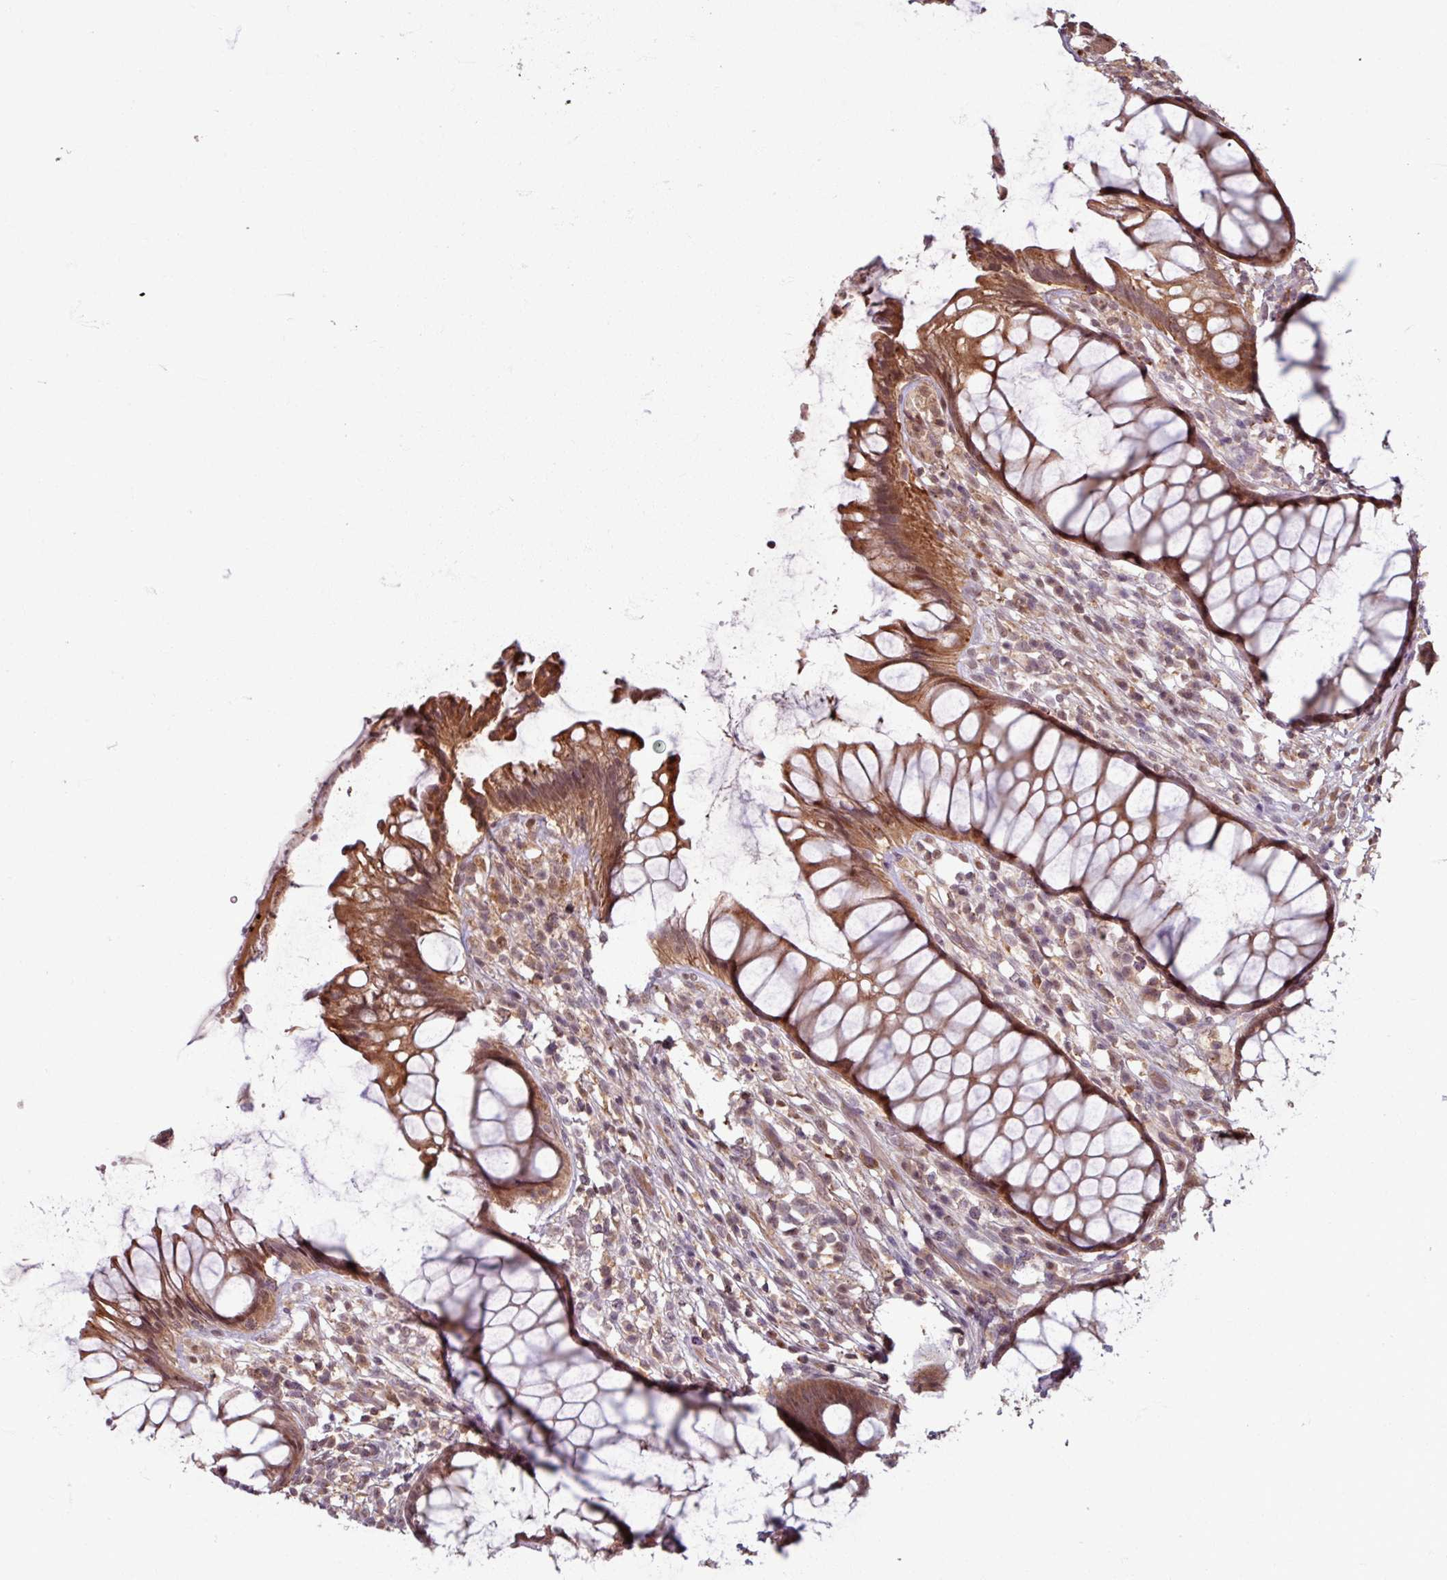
{"staining": {"intensity": "strong", "quantity": ">75%", "location": "cytoplasmic/membranous,nuclear"}, "tissue": "rectum", "cell_type": "Glandular cells", "image_type": "normal", "snomed": [{"axis": "morphology", "description": "Normal tissue, NOS"}, {"axis": "topography", "description": "Smooth muscle"}, {"axis": "topography", "description": "Rectum"}], "caption": "Immunohistochemistry (IHC) image of unremarkable rectum stained for a protein (brown), which exhibits high levels of strong cytoplasmic/membranous,nuclear expression in about >75% of glandular cells.", "gene": "OR6B1", "patient": {"sex": "male", "age": 53}}